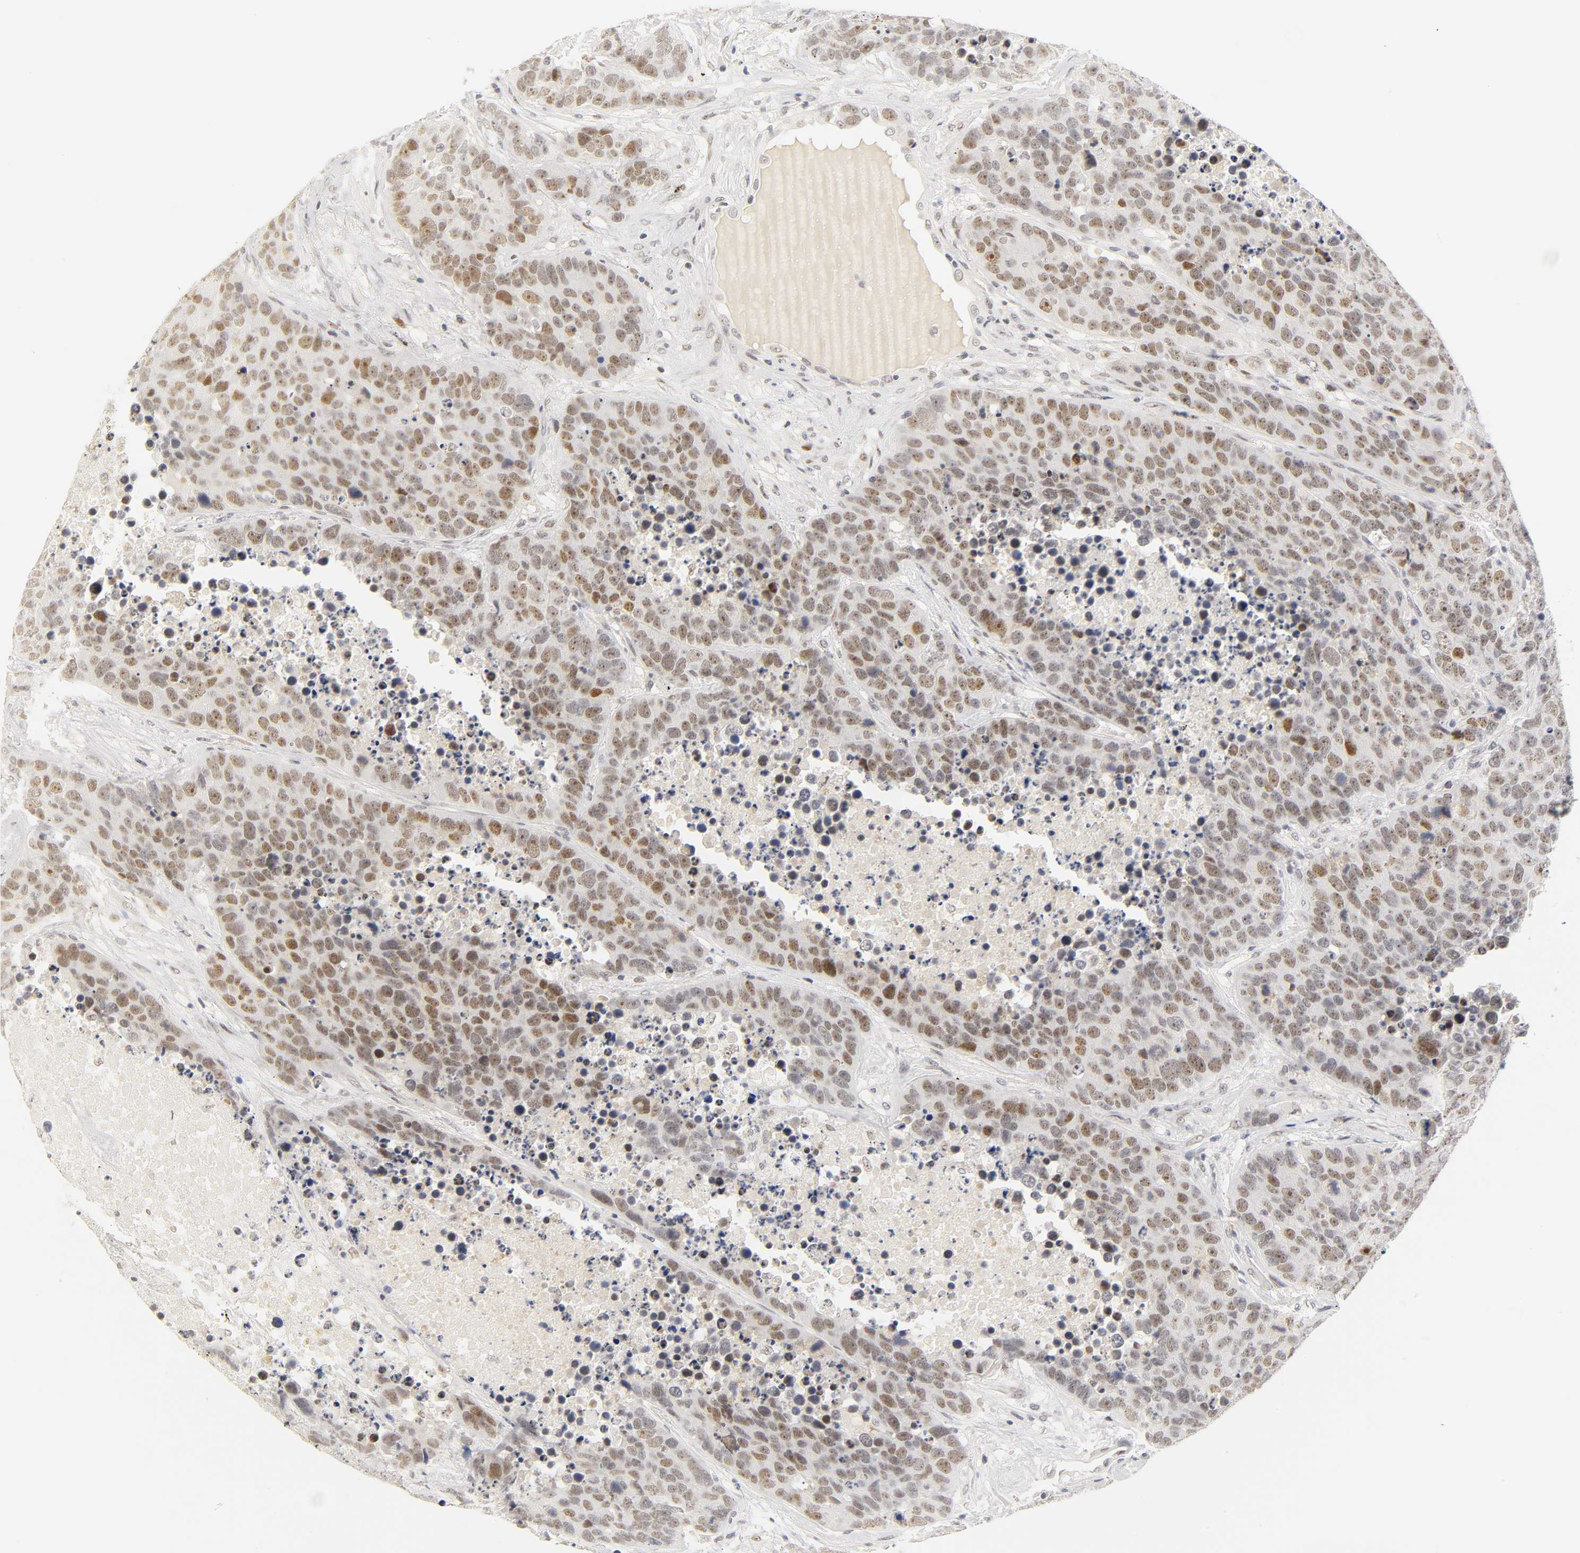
{"staining": {"intensity": "moderate", "quantity": "25%-75%", "location": "nuclear"}, "tissue": "carcinoid", "cell_type": "Tumor cells", "image_type": "cancer", "snomed": [{"axis": "morphology", "description": "Carcinoid, malignant, NOS"}, {"axis": "topography", "description": "Lung"}], "caption": "Immunohistochemical staining of human carcinoid displays medium levels of moderate nuclear staining in approximately 25%-75% of tumor cells.", "gene": "MNAT1", "patient": {"sex": "male", "age": 60}}